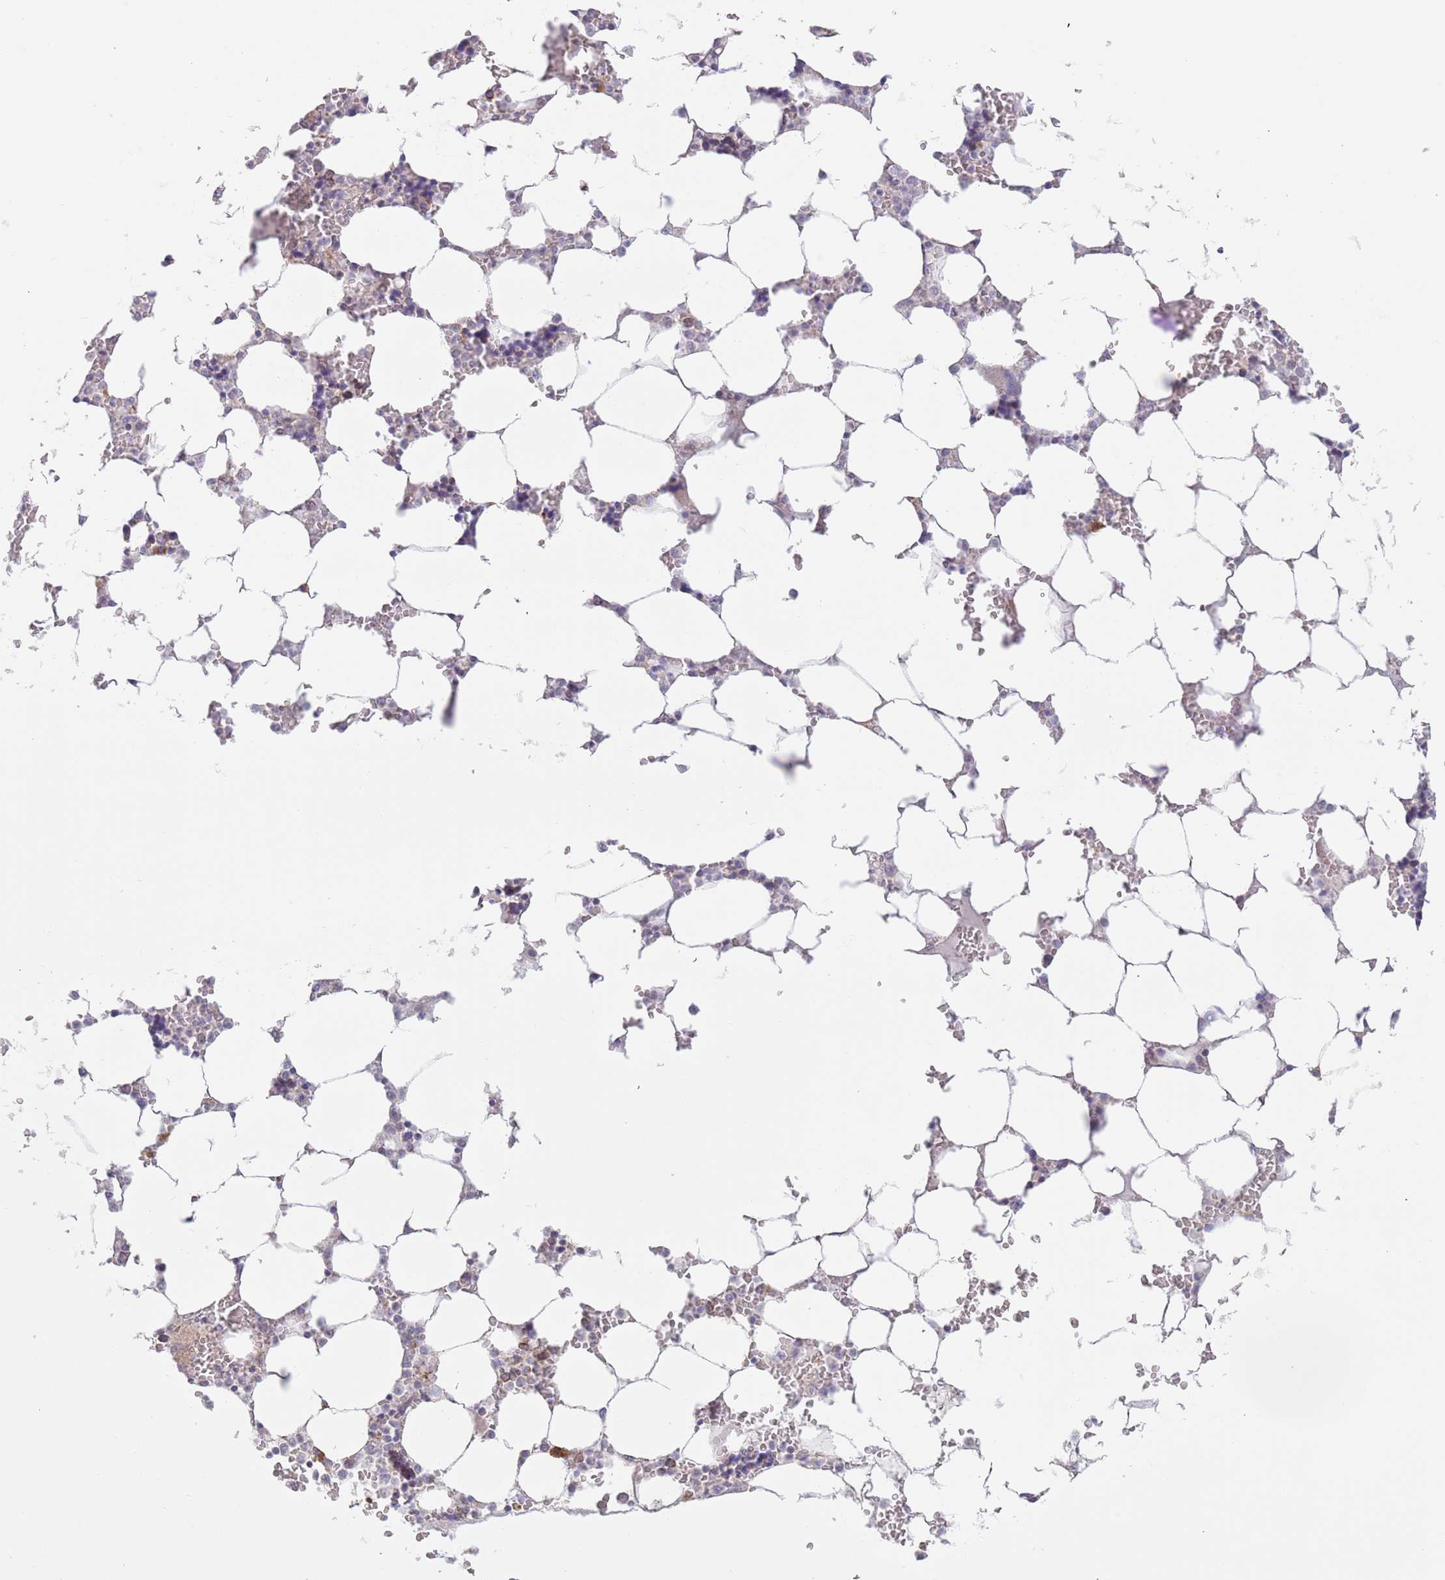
{"staining": {"intensity": "moderate", "quantity": "<25%", "location": "cytoplasmic/membranous"}, "tissue": "bone marrow", "cell_type": "Hematopoietic cells", "image_type": "normal", "snomed": [{"axis": "morphology", "description": "Normal tissue, NOS"}, {"axis": "topography", "description": "Bone marrow"}], "caption": "The image exhibits a brown stain indicating the presence of a protein in the cytoplasmic/membranous of hematopoietic cells in bone marrow. Using DAB (brown) and hematoxylin (blue) stains, captured at high magnification using brightfield microscopy.", "gene": "UQCC3", "patient": {"sex": "male", "age": 64}}